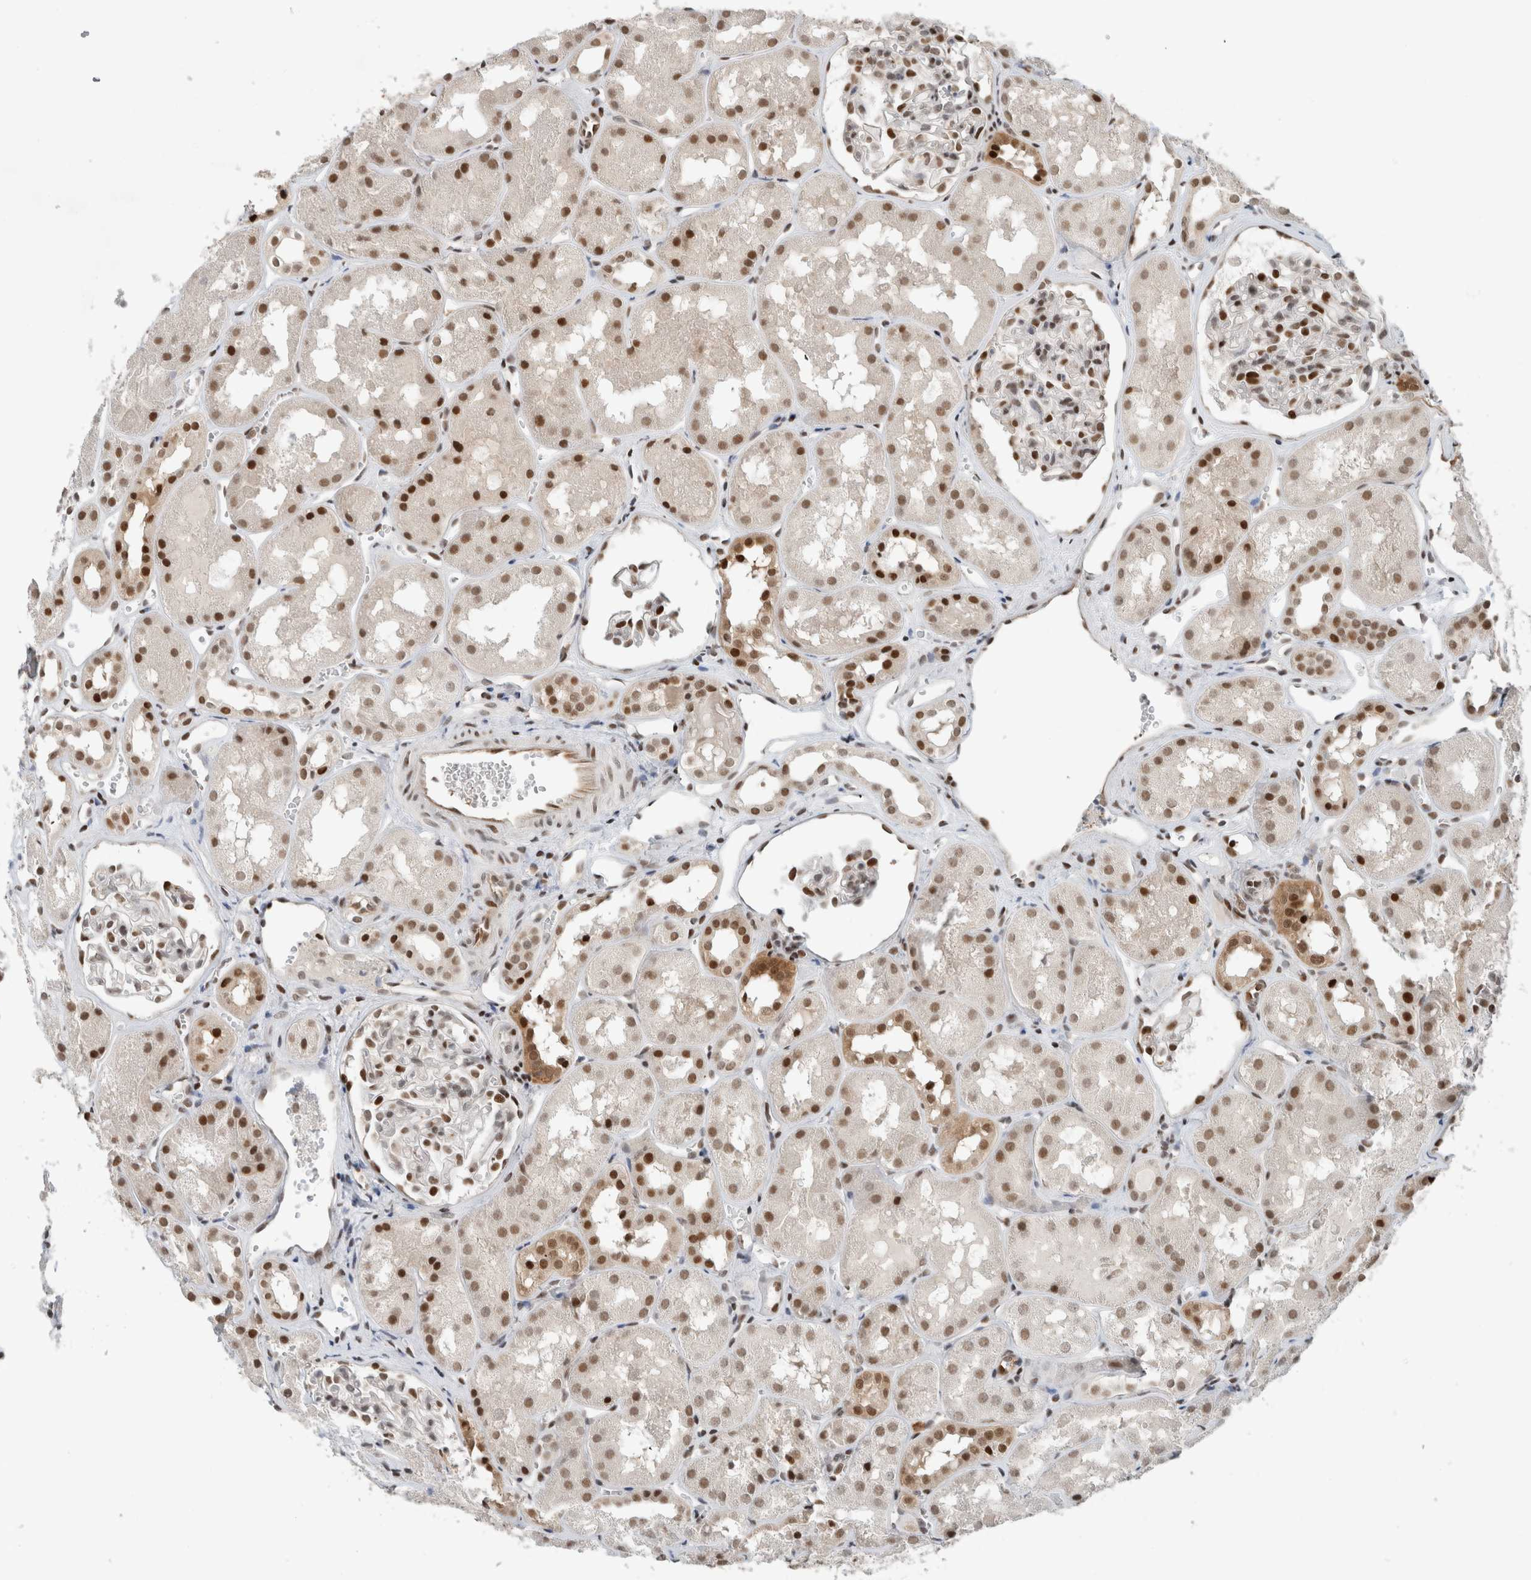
{"staining": {"intensity": "strong", "quantity": "25%-75%", "location": "nuclear"}, "tissue": "kidney", "cell_type": "Cells in glomeruli", "image_type": "normal", "snomed": [{"axis": "morphology", "description": "Normal tissue, NOS"}, {"axis": "topography", "description": "Kidney"}], "caption": "Brown immunohistochemical staining in unremarkable human kidney reveals strong nuclear expression in approximately 25%-75% of cells in glomeruli. Using DAB (3,3'-diaminobenzidine) (brown) and hematoxylin (blue) stains, captured at high magnification using brightfield microscopy.", "gene": "HNRNPR", "patient": {"sex": "male", "age": 16}}